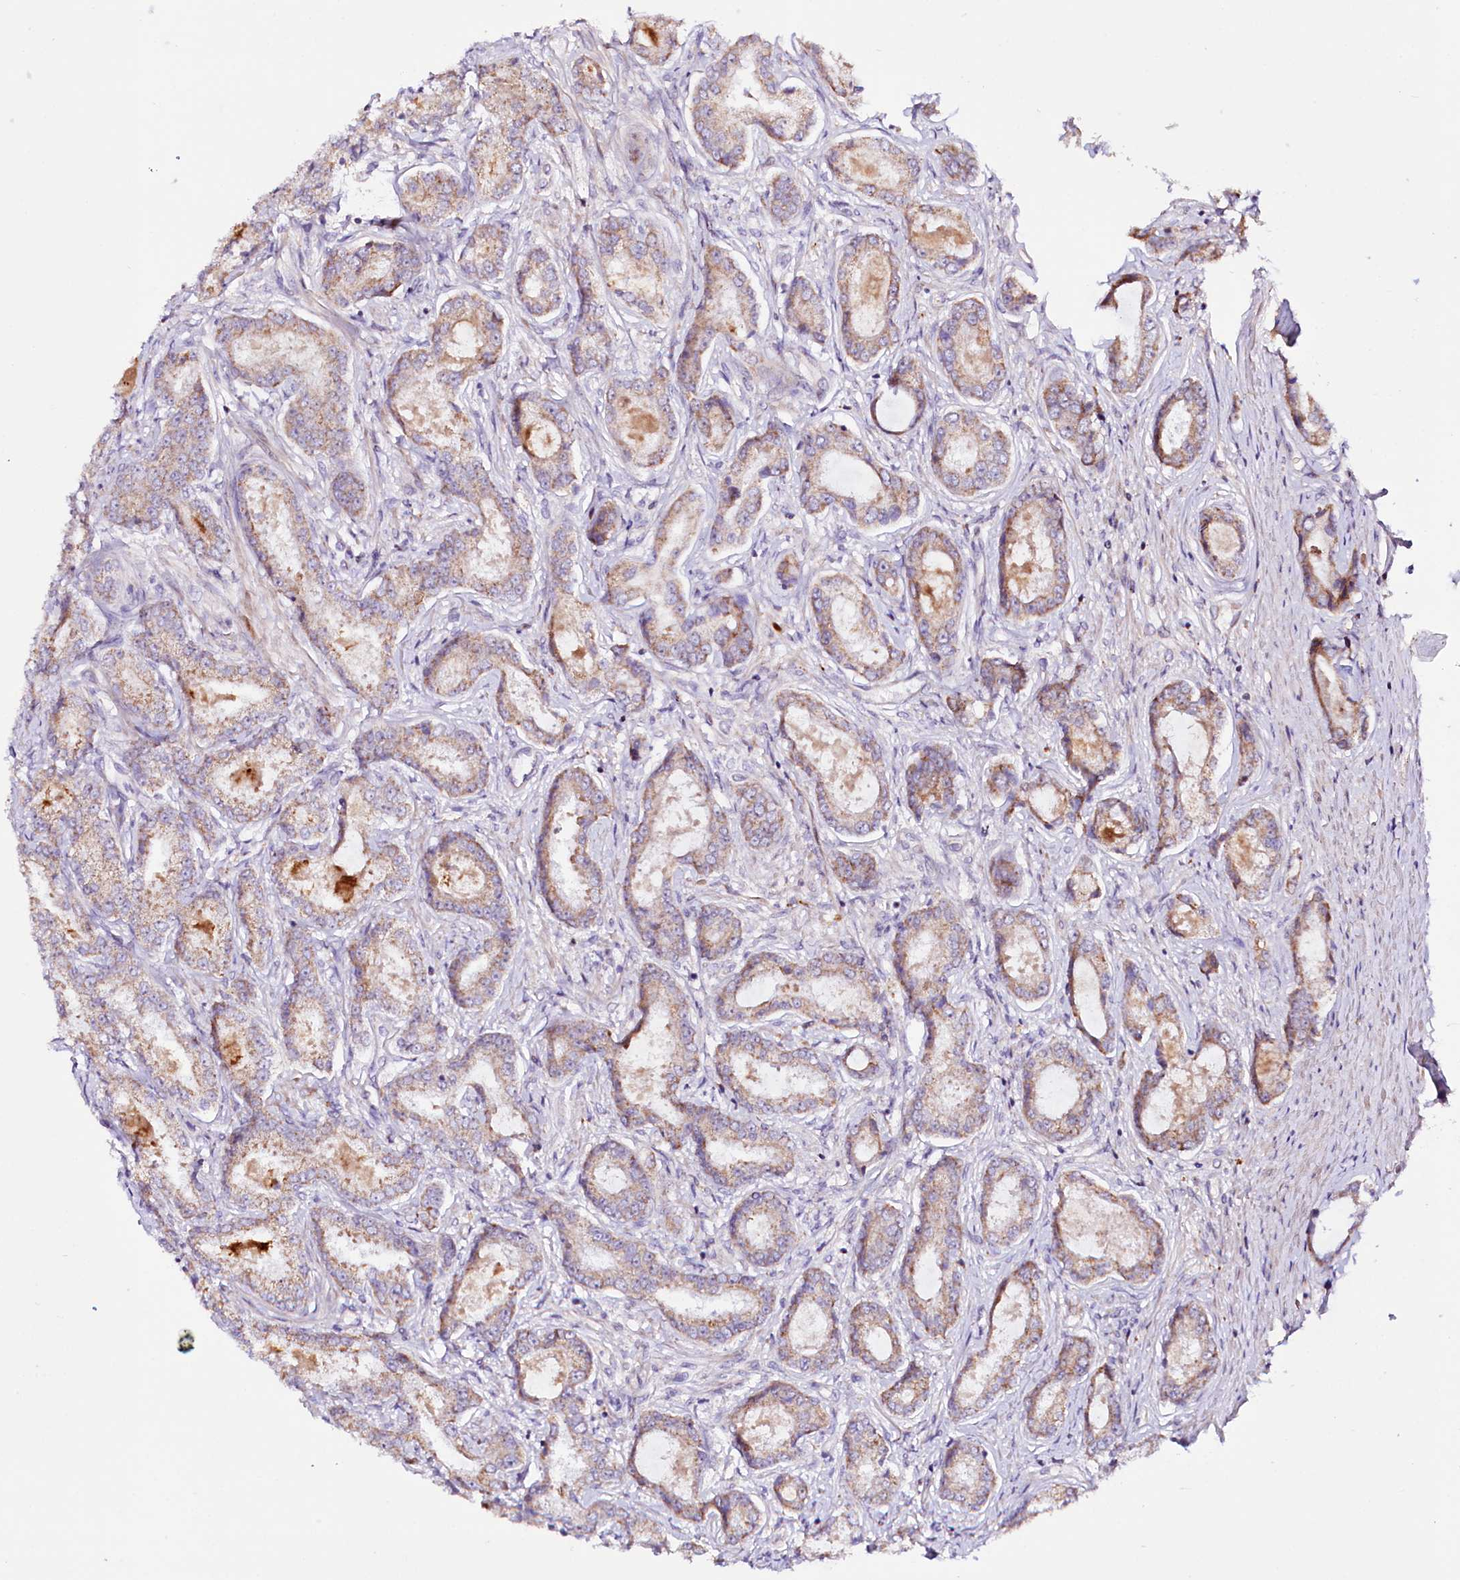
{"staining": {"intensity": "weak", "quantity": "25%-75%", "location": "cytoplasmic/membranous"}, "tissue": "prostate cancer", "cell_type": "Tumor cells", "image_type": "cancer", "snomed": [{"axis": "morphology", "description": "Adenocarcinoma, Low grade"}, {"axis": "topography", "description": "Prostate"}], "caption": "A high-resolution photomicrograph shows IHC staining of prostate cancer (low-grade adenocarcinoma), which demonstrates weak cytoplasmic/membranous expression in about 25%-75% of tumor cells. Nuclei are stained in blue.", "gene": "ST7", "patient": {"sex": "male", "age": 68}}